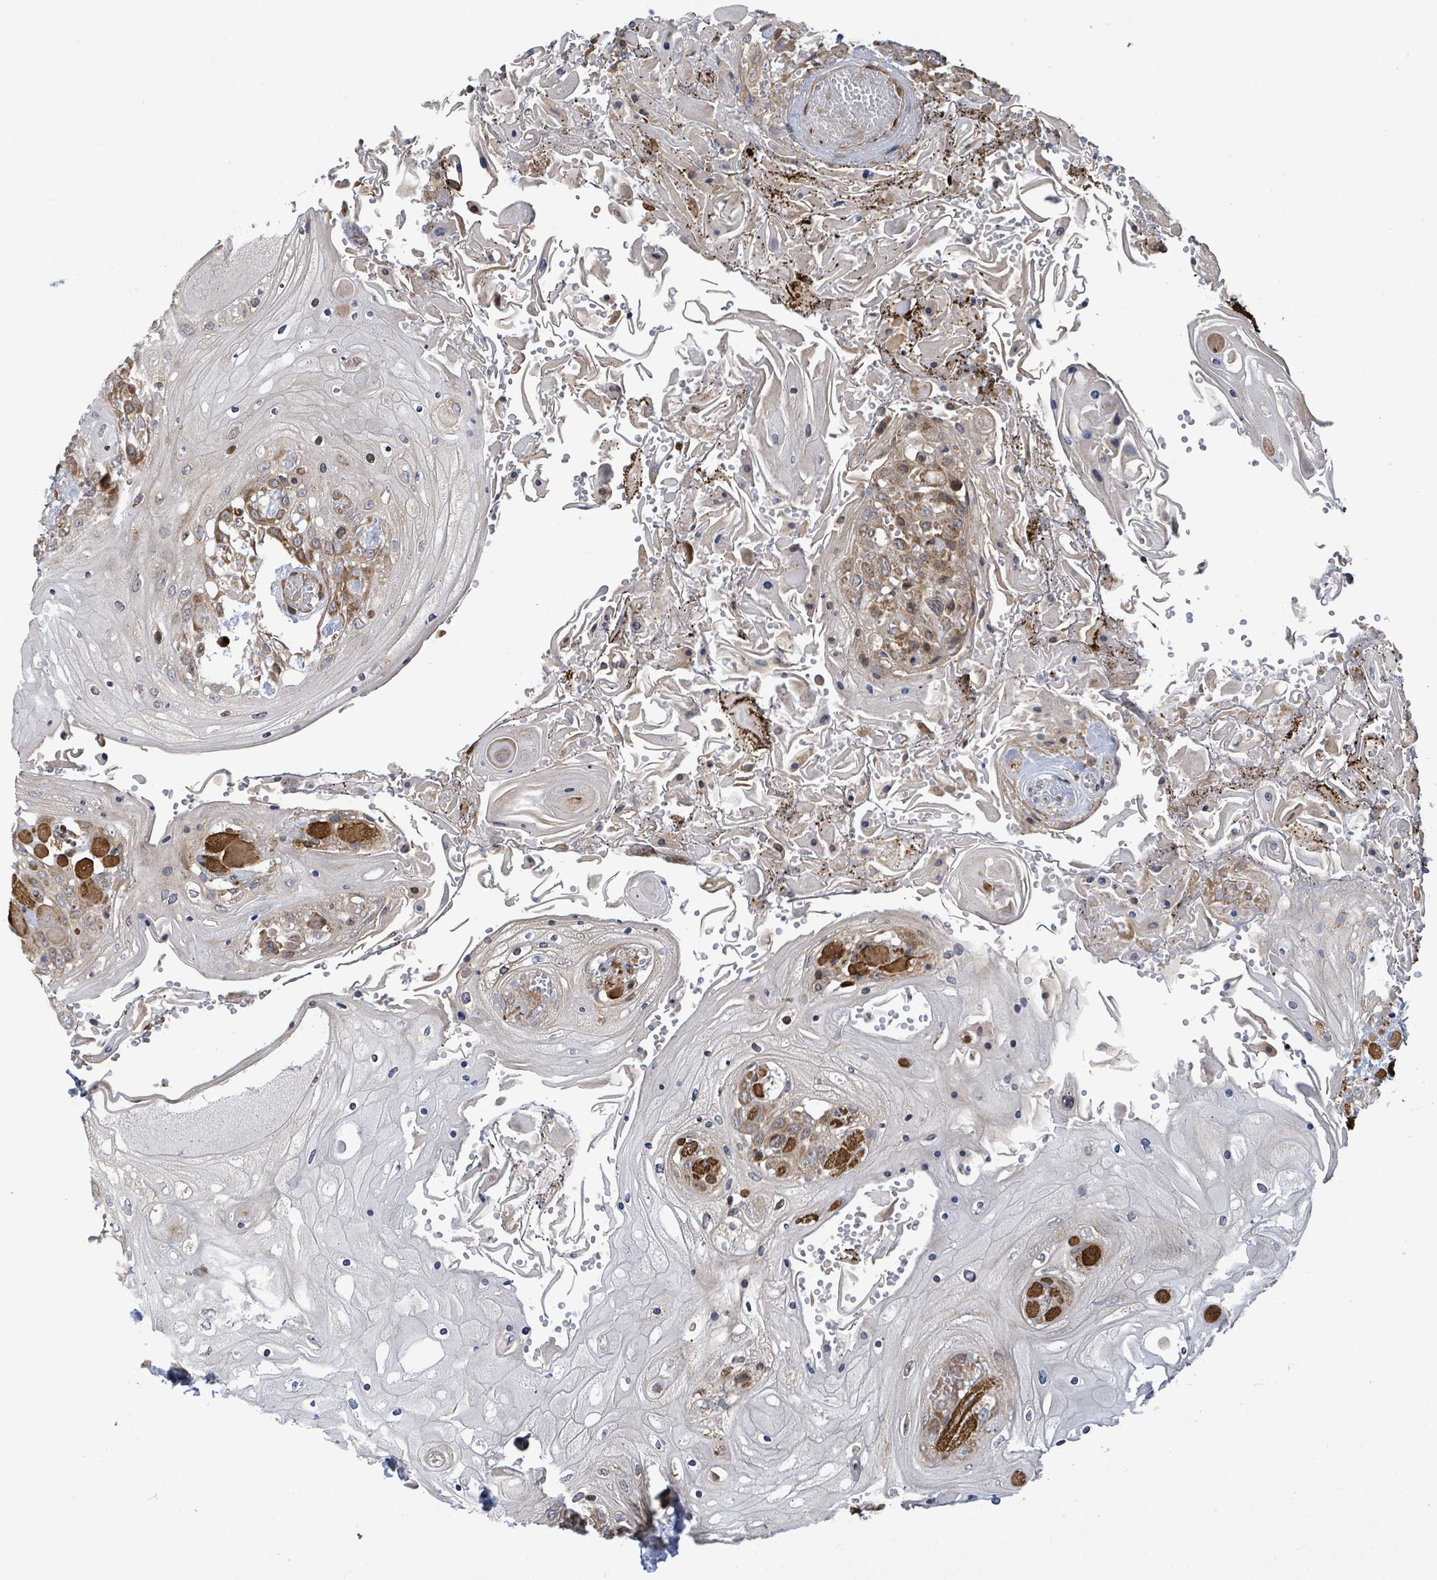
{"staining": {"intensity": "moderate", "quantity": "25%-75%", "location": "cytoplasmic/membranous"}, "tissue": "head and neck cancer", "cell_type": "Tumor cells", "image_type": "cancer", "snomed": [{"axis": "morphology", "description": "Squamous cell carcinoma, NOS"}, {"axis": "topography", "description": "Head-Neck"}], "caption": "A medium amount of moderate cytoplasmic/membranous expression is identified in about 25%-75% of tumor cells in head and neck cancer tissue. (Brightfield microscopy of DAB IHC at high magnification).", "gene": "NOMO1", "patient": {"sex": "female", "age": 43}}